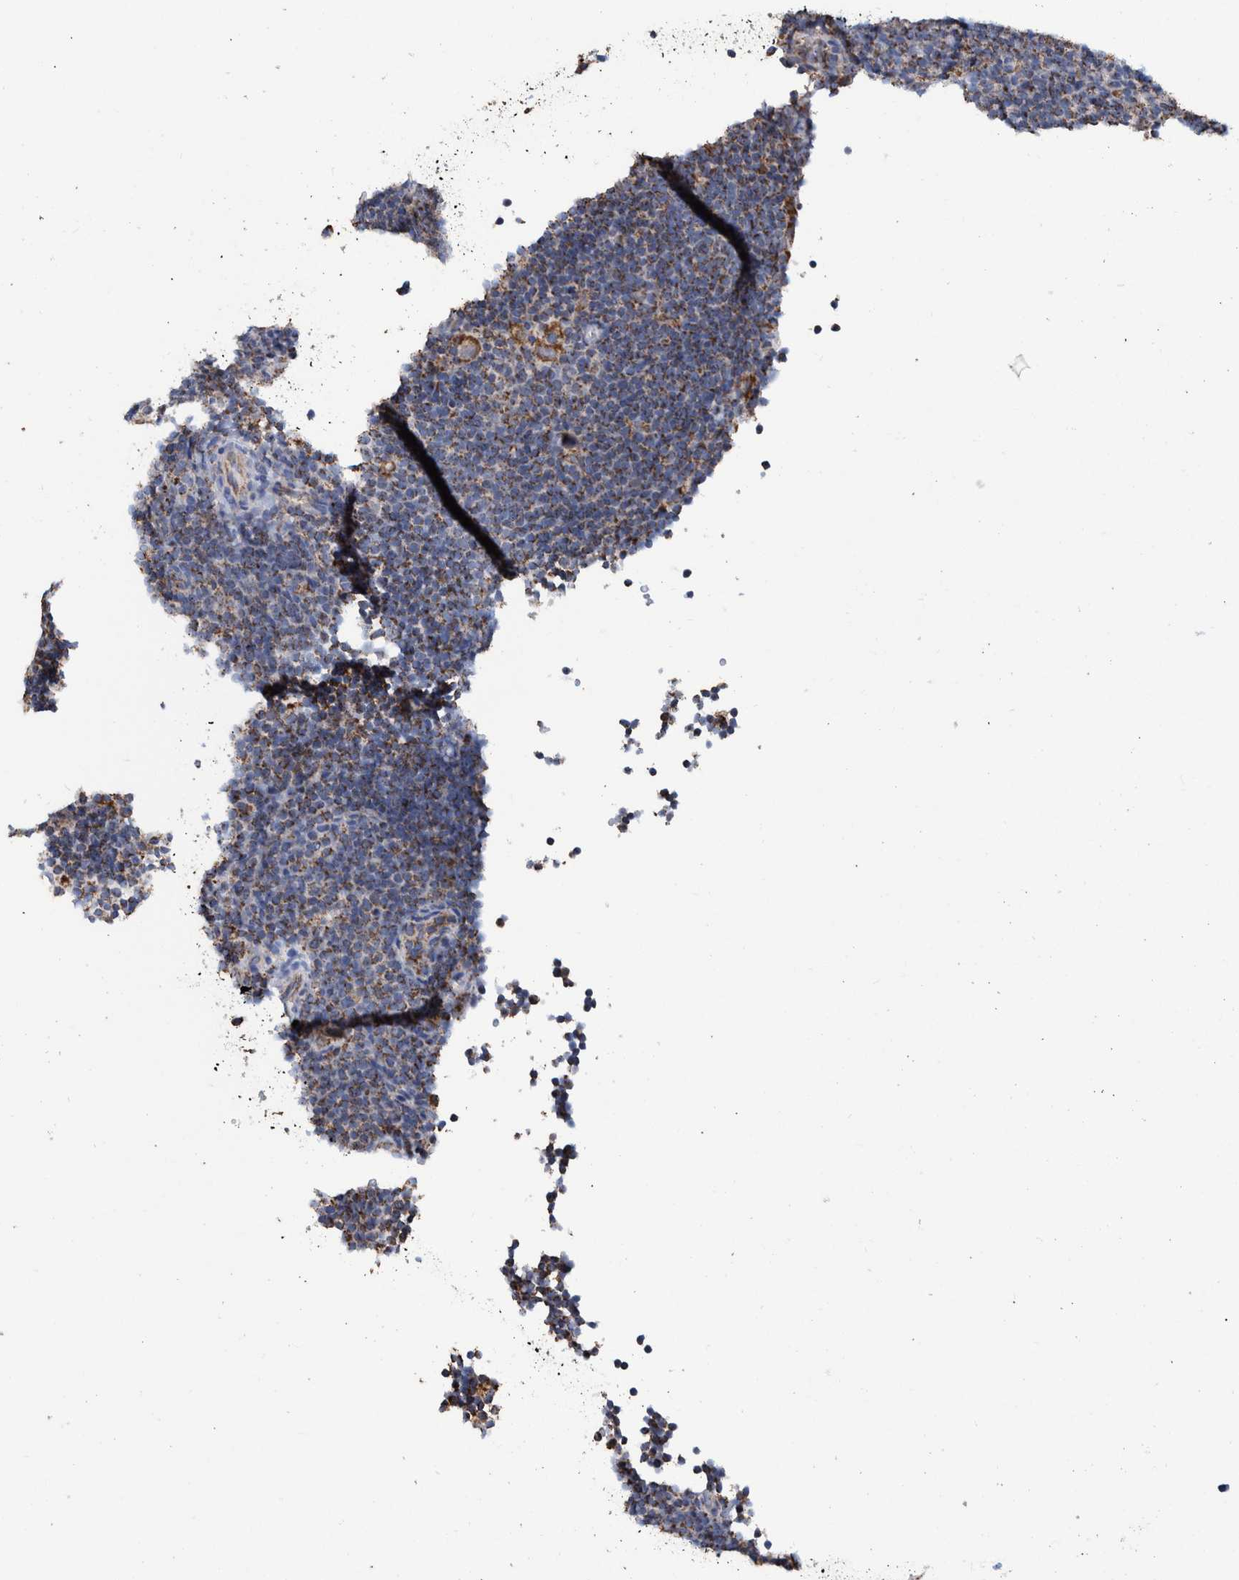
{"staining": {"intensity": "weak", "quantity": "<25%", "location": "cytoplasmic/membranous"}, "tissue": "lymphoma", "cell_type": "Tumor cells", "image_type": "cancer", "snomed": [{"axis": "morphology", "description": "Hodgkin's disease, NOS"}, {"axis": "topography", "description": "Lymph node"}], "caption": "The micrograph demonstrates no significant expression in tumor cells of lymphoma.", "gene": "DECR1", "patient": {"sex": "female", "age": 57}}